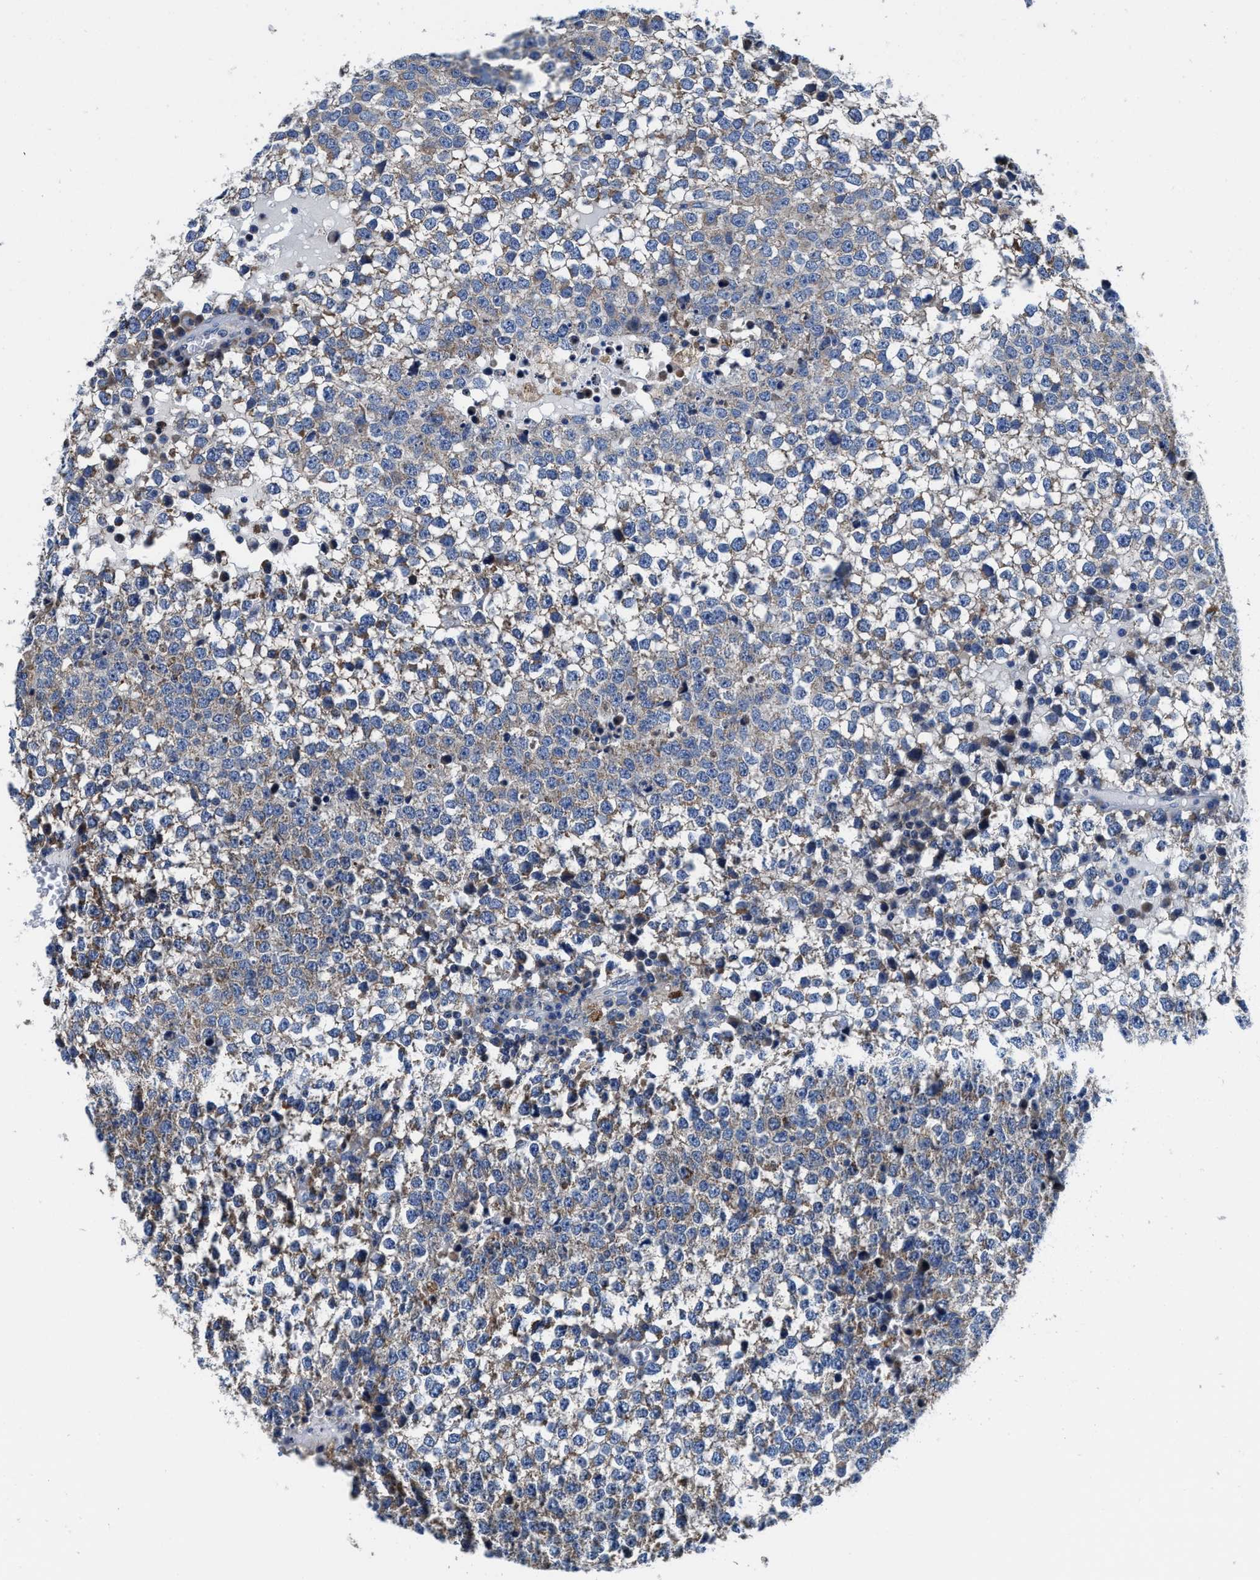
{"staining": {"intensity": "weak", "quantity": "25%-75%", "location": "cytoplasmic/membranous"}, "tissue": "testis cancer", "cell_type": "Tumor cells", "image_type": "cancer", "snomed": [{"axis": "morphology", "description": "Seminoma, NOS"}, {"axis": "topography", "description": "Testis"}], "caption": "The immunohistochemical stain highlights weak cytoplasmic/membranous expression in tumor cells of testis cancer tissue.", "gene": "TMEM30A", "patient": {"sex": "male", "age": 65}}